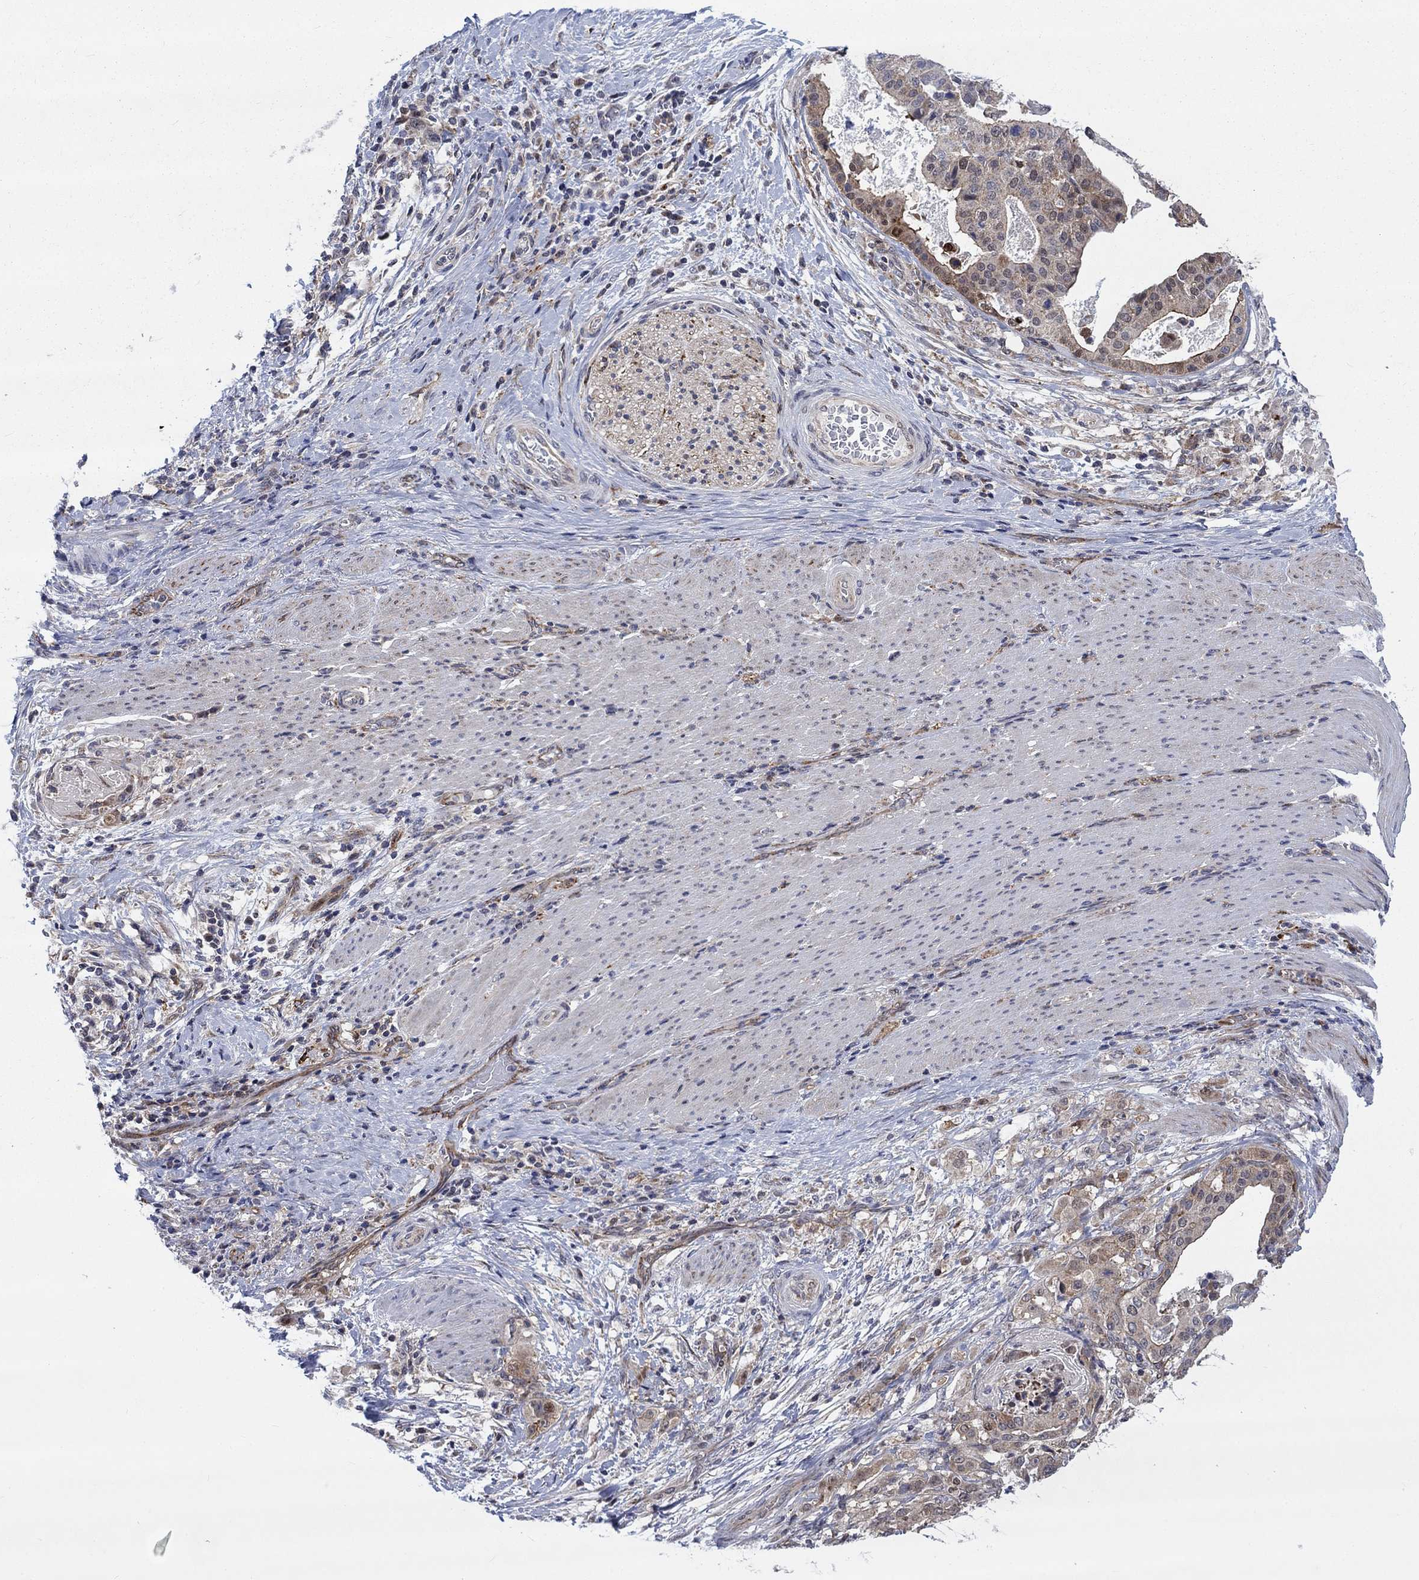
{"staining": {"intensity": "moderate", "quantity": "<25%", "location": "cytoplasmic/membranous"}, "tissue": "stomach cancer", "cell_type": "Tumor cells", "image_type": "cancer", "snomed": [{"axis": "morphology", "description": "Adenocarcinoma, NOS"}, {"axis": "topography", "description": "Stomach"}], "caption": "Protein analysis of stomach adenocarcinoma tissue exhibits moderate cytoplasmic/membranous staining in about <25% of tumor cells.", "gene": "SLC35F2", "patient": {"sex": "male", "age": 48}}